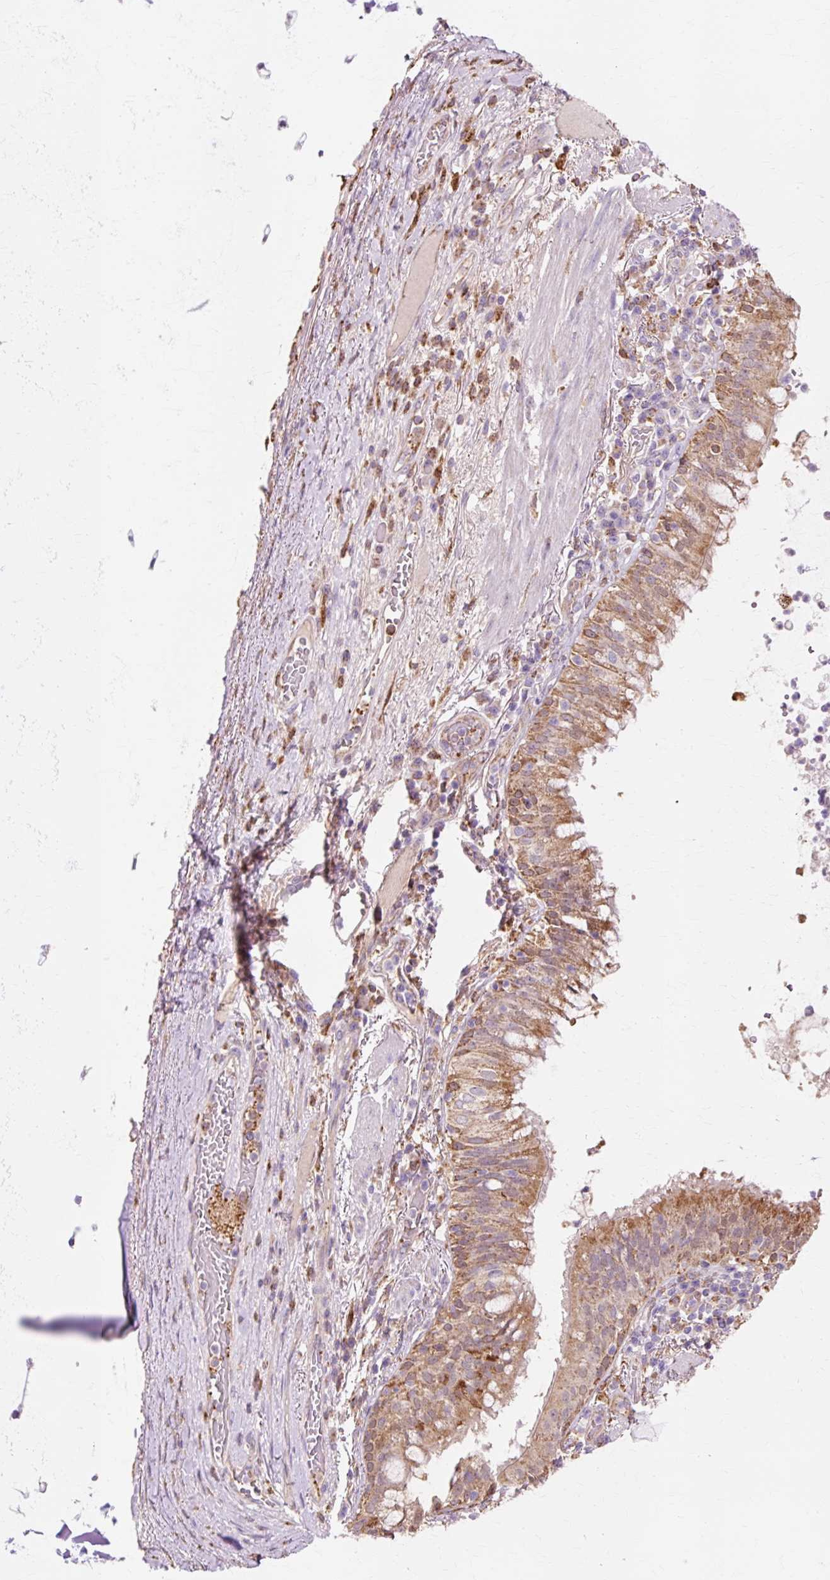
{"staining": {"intensity": "moderate", "quantity": ">75%", "location": "cytoplasmic/membranous"}, "tissue": "bronchus", "cell_type": "Respiratory epithelial cells", "image_type": "normal", "snomed": [{"axis": "morphology", "description": "Normal tissue, NOS"}, {"axis": "topography", "description": "Cartilage tissue"}, {"axis": "topography", "description": "Bronchus"}], "caption": "This micrograph shows immunohistochemistry staining of unremarkable bronchus, with medium moderate cytoplasmic/membranous expression in about >75% of respiratory epithelial cells.", "gene": "GPX1", "patient": {"sex": "male", "age": 56}}